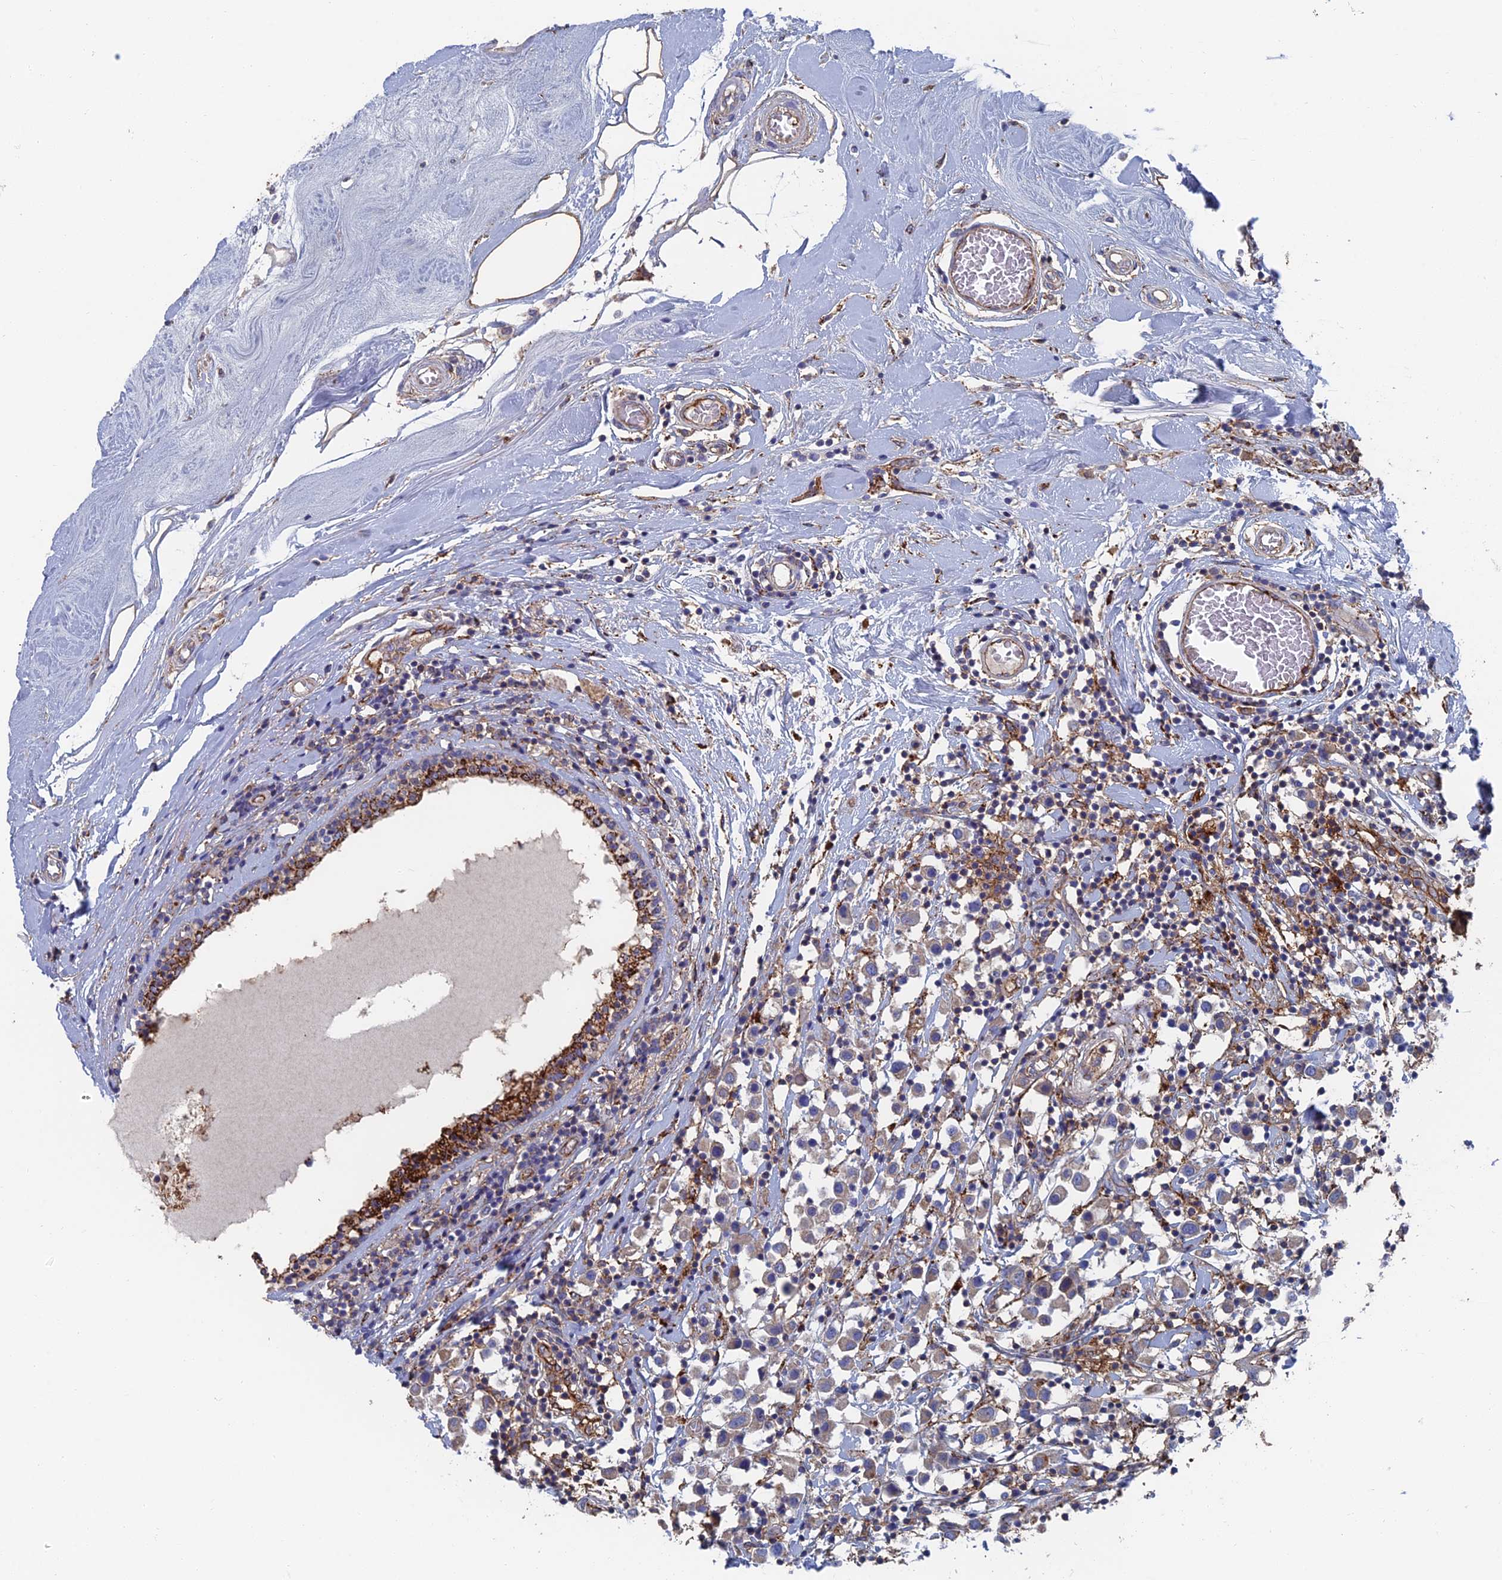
{"staining": {"intensity": "weak", "quantity": "25%-75%", "location": "cytoplasmic/membranous"}, "tissue": "breast cancer", "cell_type": "Tumor cells", "image_type": "cancer", "snomed": [{"axis": "morphology", "description": "Duct carcinoma"}, {"axis": "topography", "description": "Breast"}], "caption": "An immunohistochemistry (IHC) photomicrograph of tumor tissue is shown. Protein staining in brown shows weak cytoplasmic/membranous positivity in breast invasive ductal carcinoma within tumor cells.", "gene": "SNX11", "patient": {"sex": "female", "age": 61}}